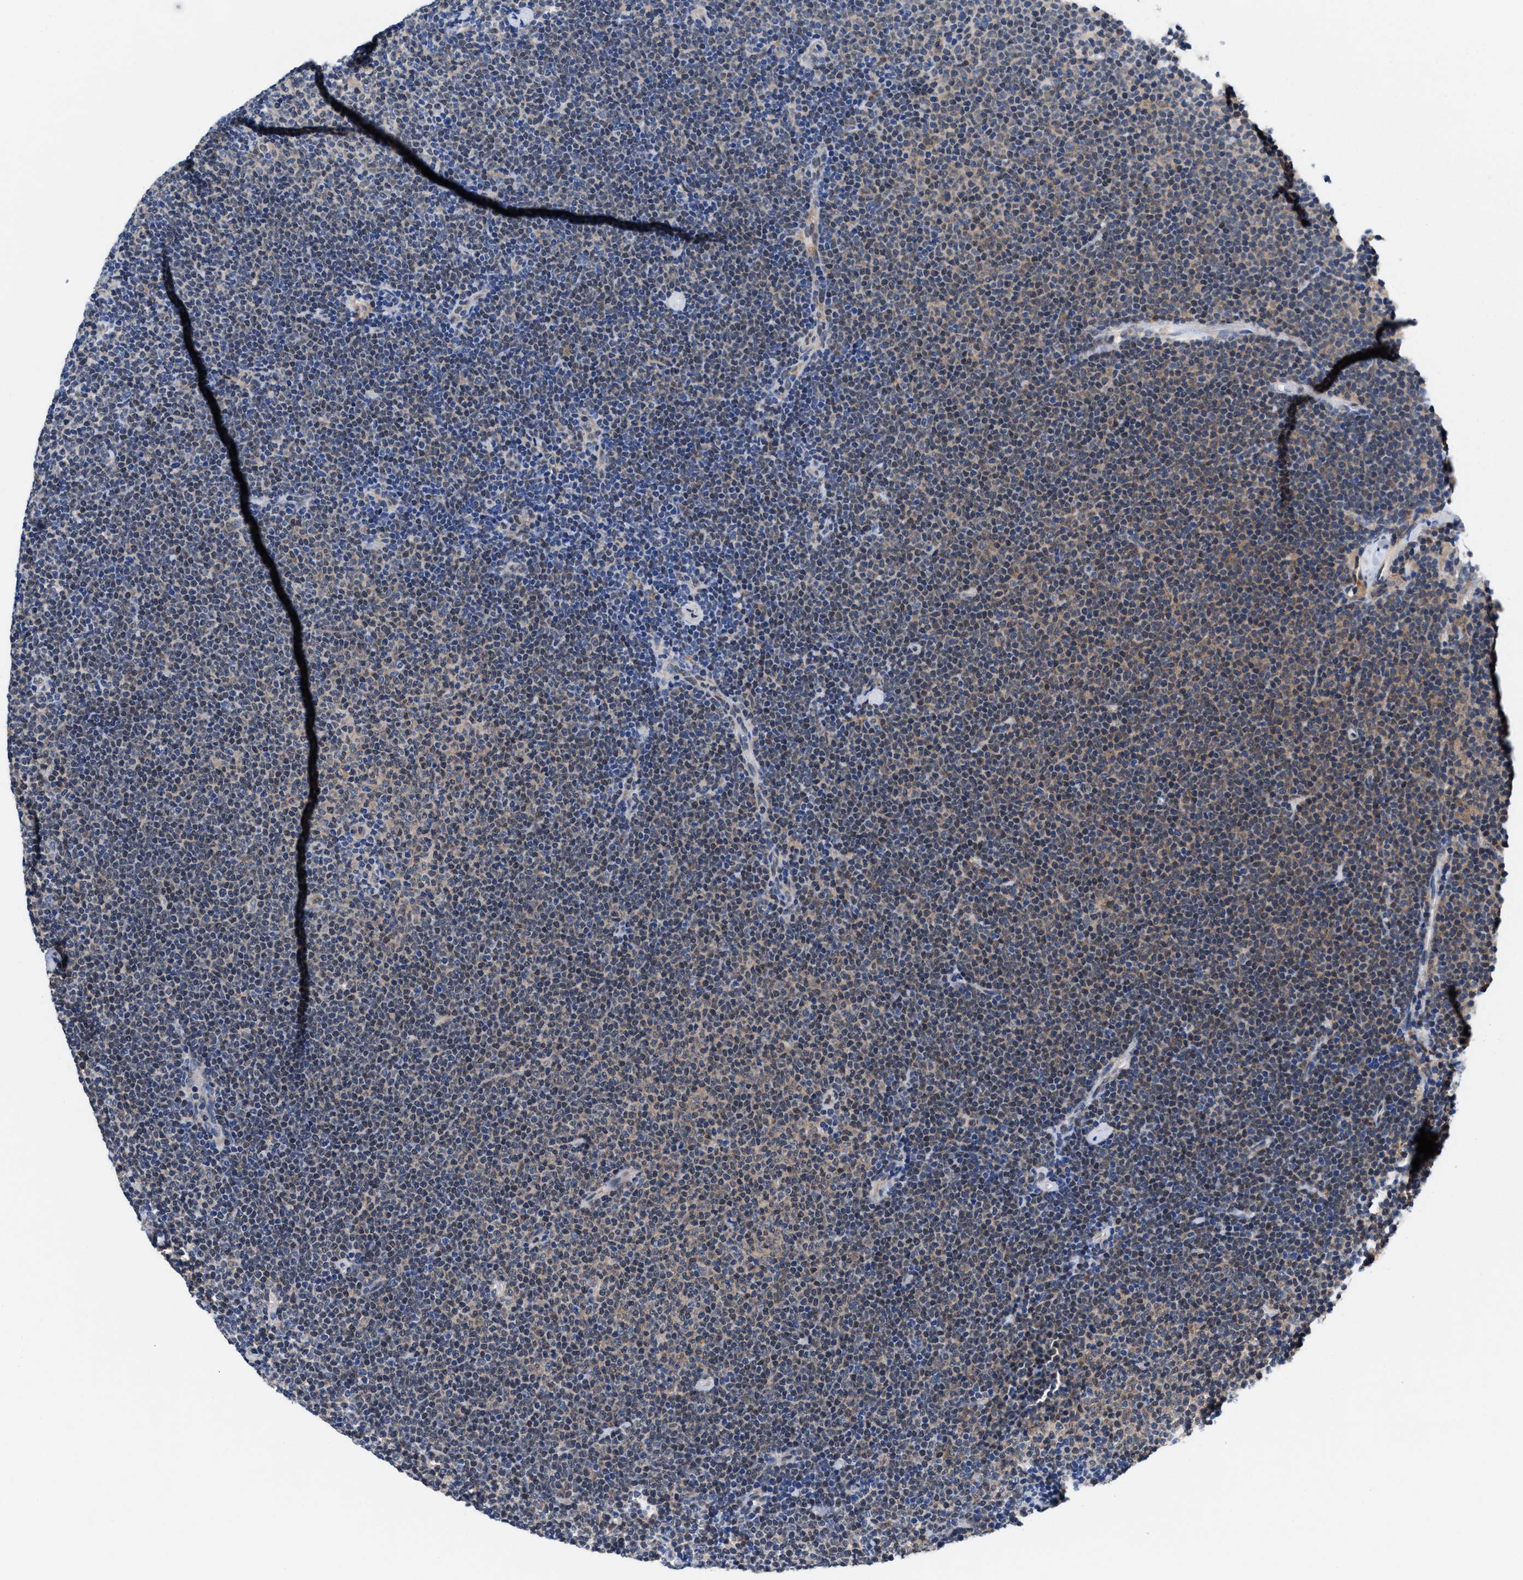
{"staining": {"intensity": "weak", "quantity": "<25%", "location": "cytoplasmic/membranous"}, "tissue": "lymphoma", "cell_type": "Tumor cells", "image_type": "cancer", "snomed": [{"axis": "morphology", "description": "Malignant lymphoma, non-Hodgkin's type, Low grade"}, {"axis": "topography", "description": "Lymph node"}], "caption": "This is a micrograph of immunohistochemistry staining of lymphoma, which shows no positivity in tumor cells. (DAB IHC, high magnification).", "gene": "ACLY", "patient": {"sex": "female", "age": 53}}